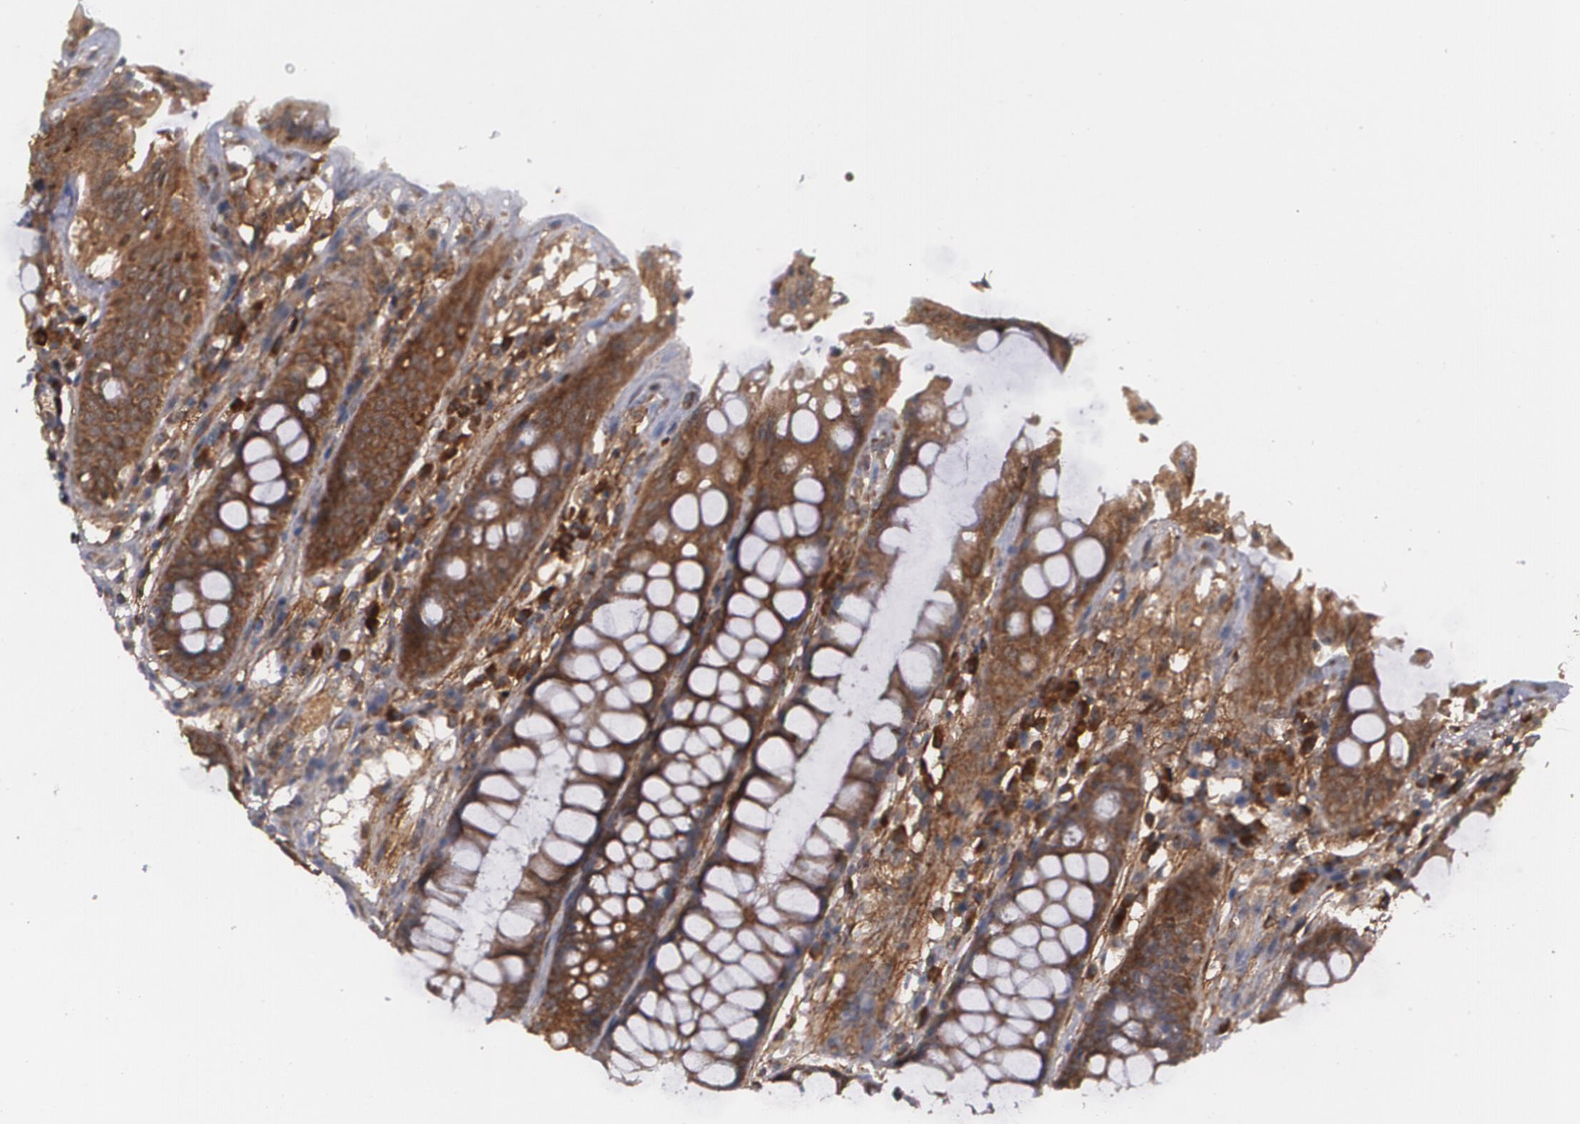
{"staining": {"intensity": "moderate", "quantity": ">75%", "location": "cytoplasmic/membranous"}, "tissue": "rectum", "cell_type": "Glandular cells", "image_type": "normal", "snomed": [{"axis": "morphology", "description": "Normal tissue, NOS"}, {"axis": "topography", "description": "Rectum"}], "caption": "Immunohistochemical staining of unremarkable rectum reveals moderate cytoplasmic/membranous protein staining in approximately >75% of glandular cells. (Stains: DAB in brown, nuclei in blue, Microscopy: brightfield microscopy at high magnification).", "gene": "BMP6", "patient": {"sex": "female", "age": 46}}